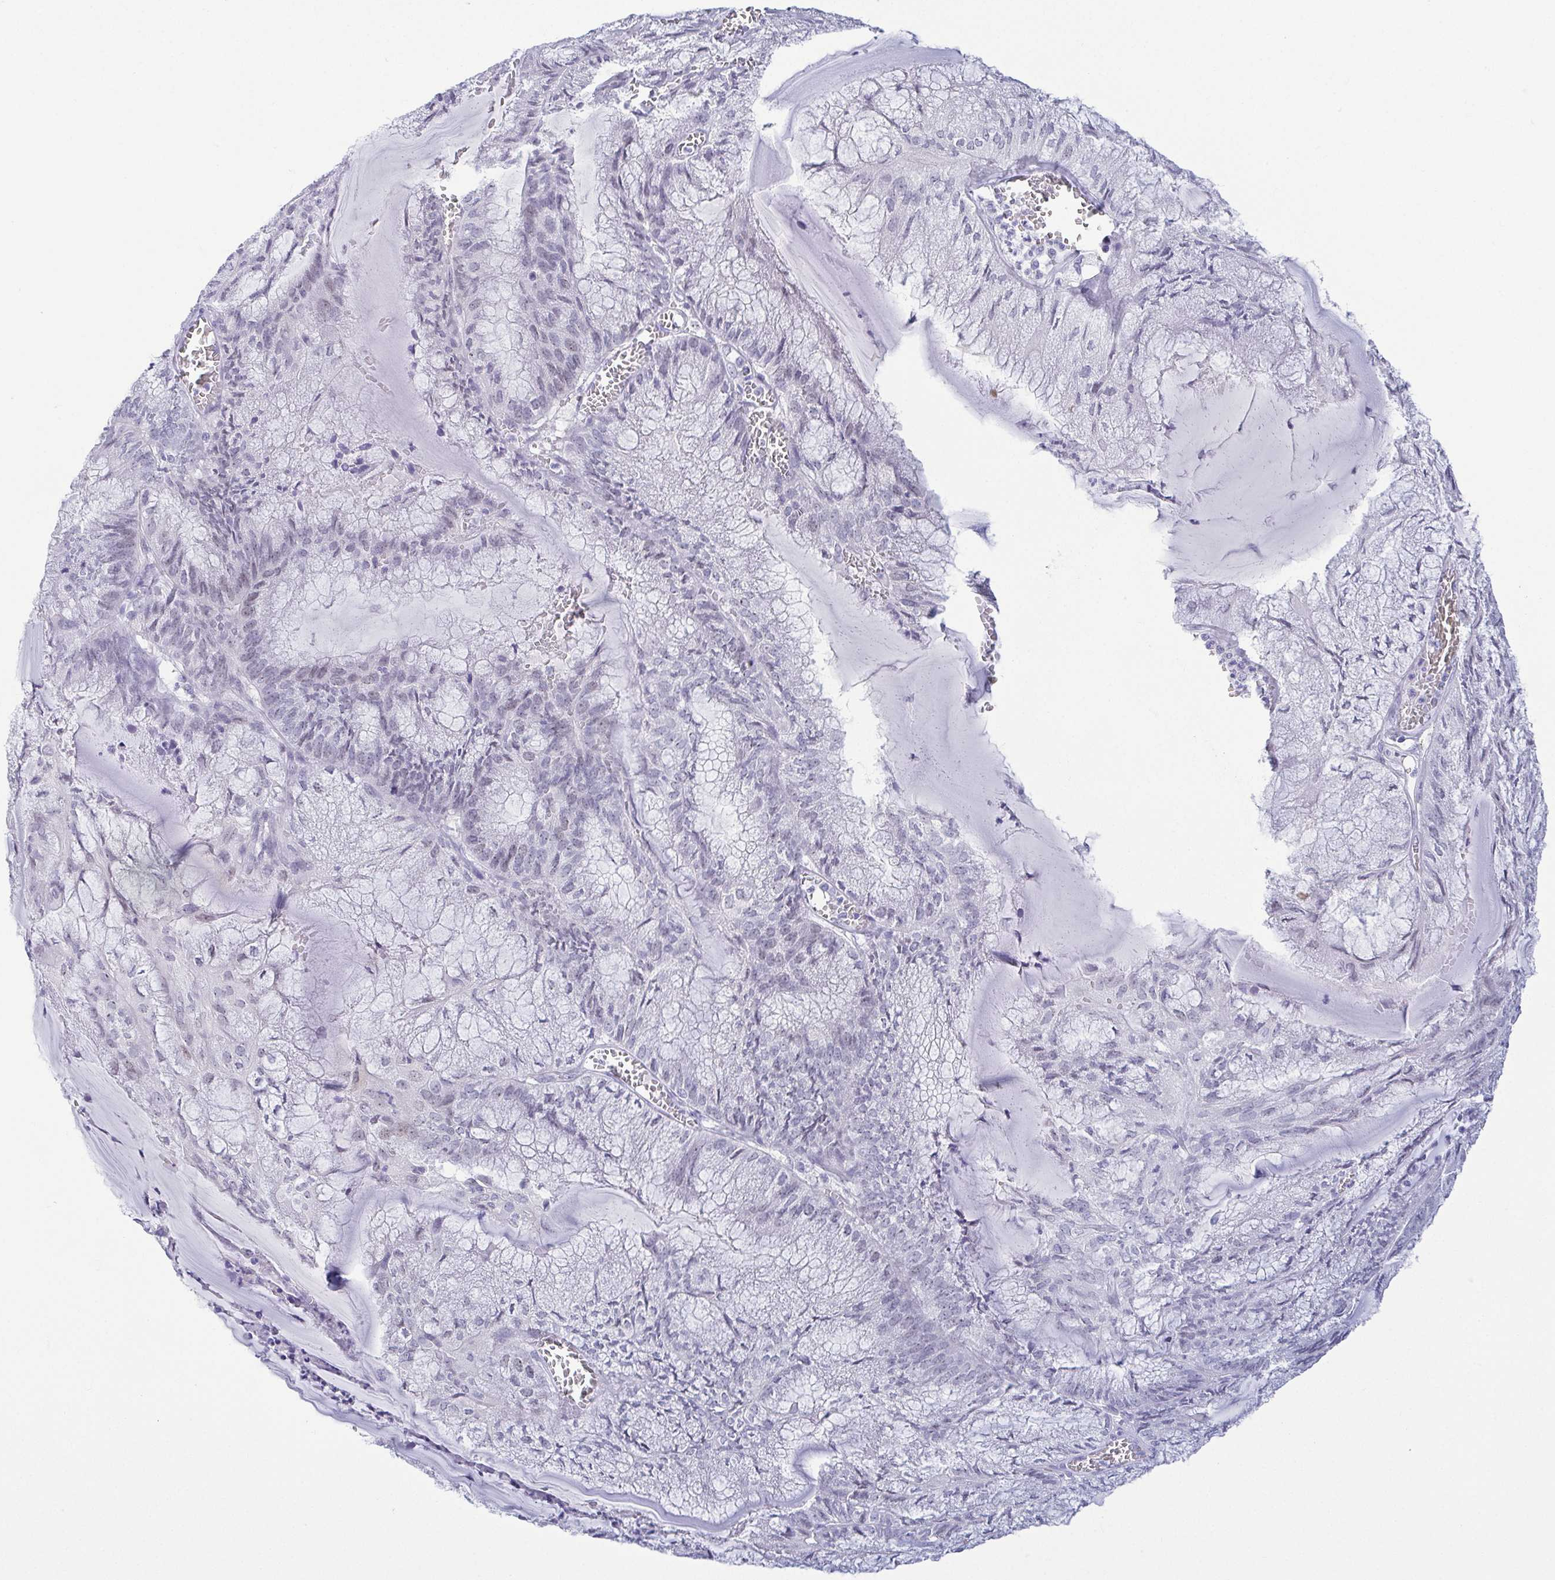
{"staining": {"intensity": "negative", "quantity": "none", "location": "none"}, "tissue": "endometrial cancer", "cell_type": "Tumor cells", "image_type": "cancer", "snomed": [{"axis": "morphology", "description": "Carcinoma, NOS"}, {"axis": "topography", "description": "Endometrium"}], "caption": "This histopathology image is of endometrial cancer stained with IHC to label a protein in brown with the nuclei are counter-stained blue. There is no staining in tumor cells.", "gene": "BZW1", "patient": {"sex": "female", "age": 62}}